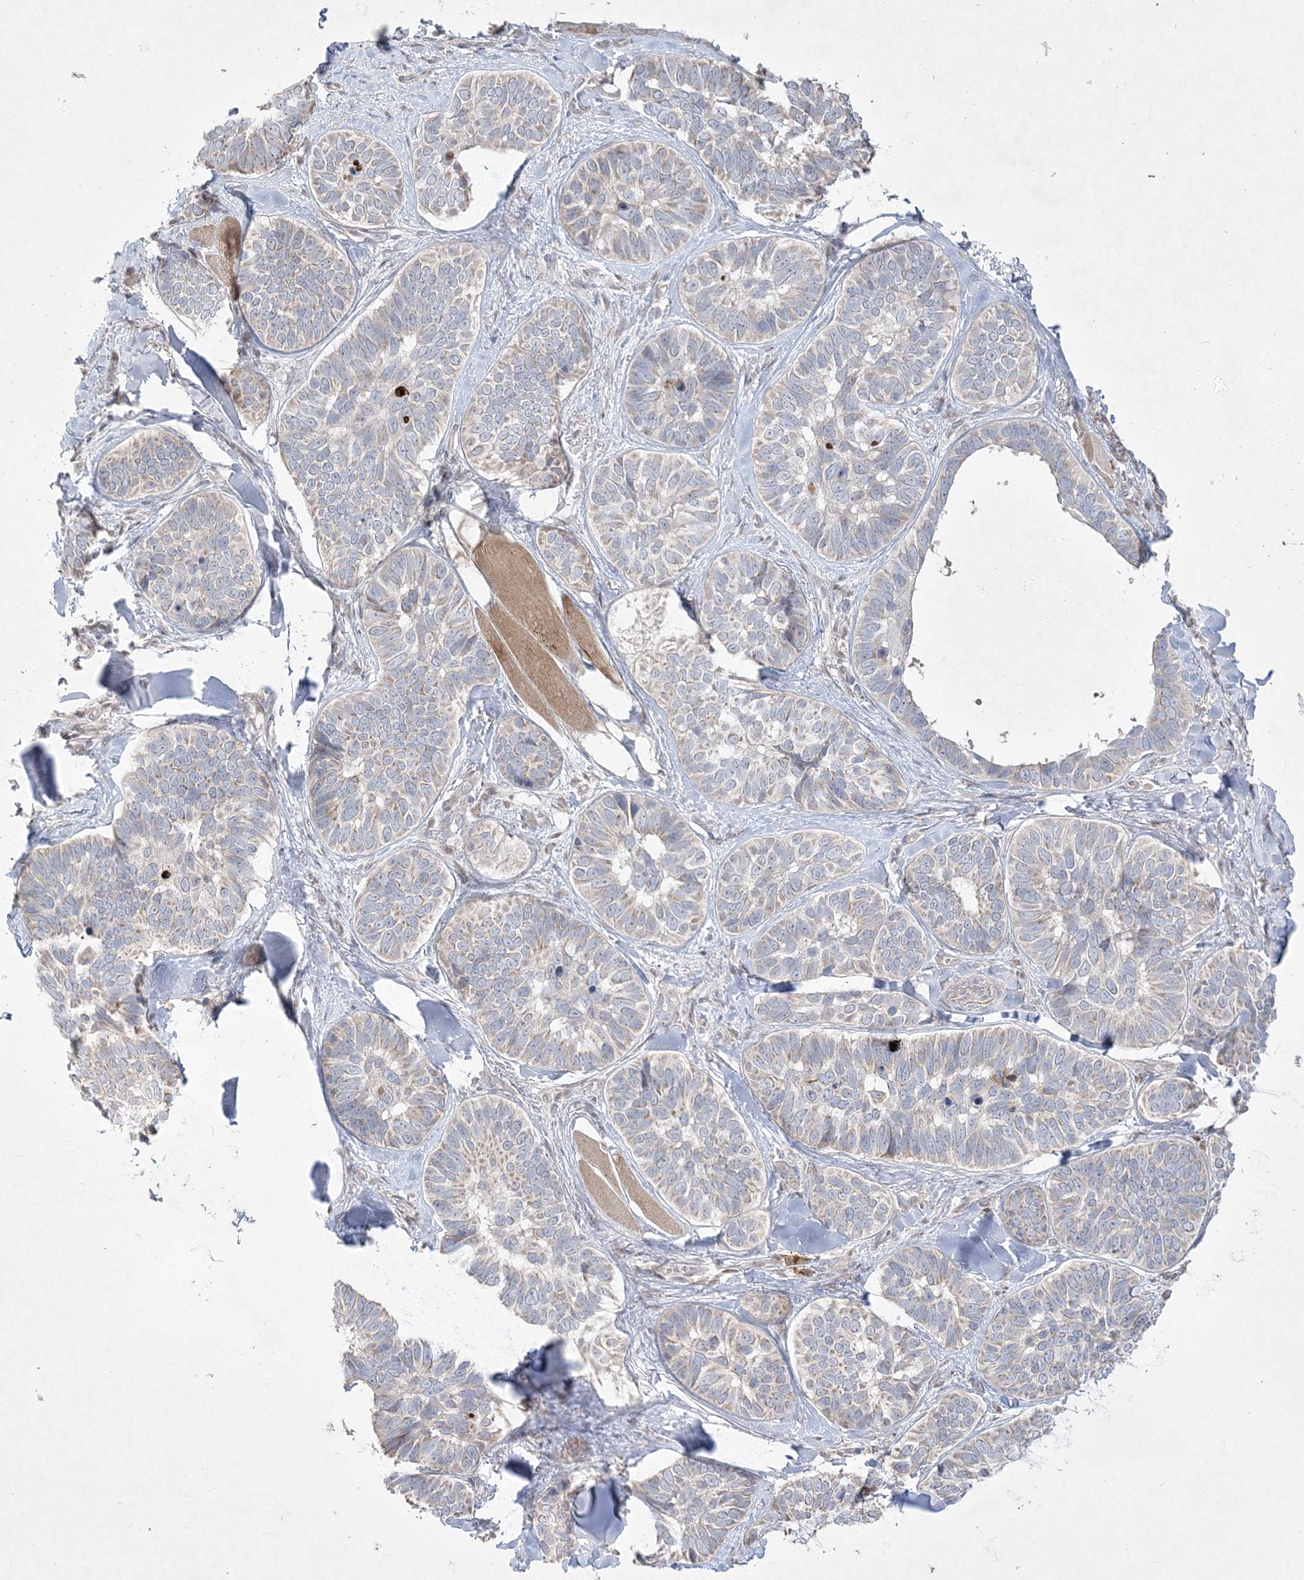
{"staining": {"intensity": "weak", "quantity": "<25%", "location": "cytoplasmic/membranous"}, "tissue": "skin cancer", "cell_type": "Tumor cells", "image_type": "cancer", "snomed": [{"axis": "morphology", "description": "Basal cell carcinoma"}, {"axis": "topography", "description": "Skin"}], "caption": "This is a image of immunohistochemistry (IHC) staining of skin basal cell carcinoma, which shows no staining in tumor cells.", "gene": "CLNK", "patient": {"sex": "male", "age": 62}}